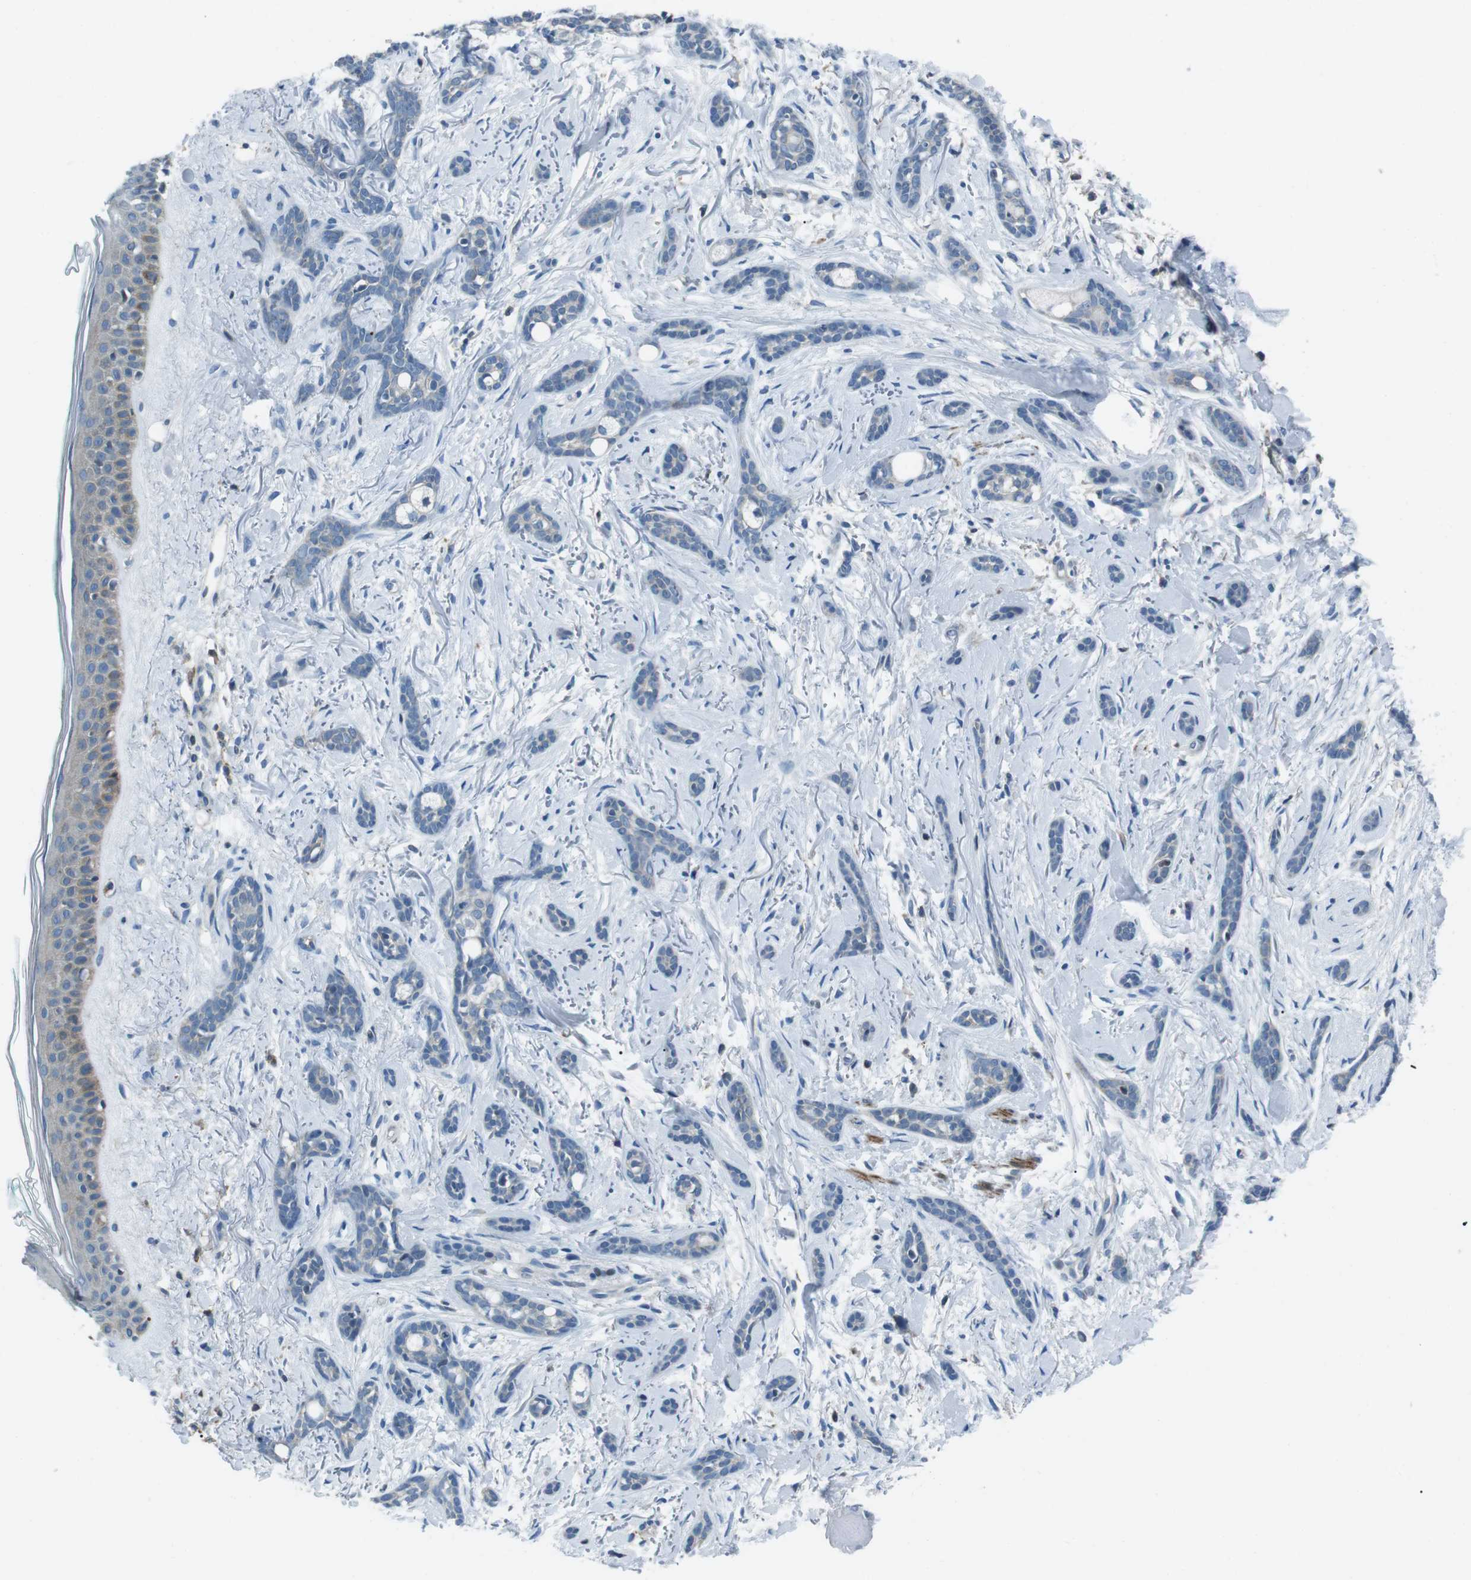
{"staining": {"intensity": "negative", "quantity": "none", "location": "none"}, "tissue": "skin cancer", "cell_type": "Tumor cells", "image_type": "cancer", "snomed": [{"axis": "morphology", "description": "Basal cell carcinoma"}, {"axis": "morphology", "description": "Adnexal tumor, benign"}, {"axis": "topography", "description": "Skin"}], "caption": "High magnification brightfield microscopy of skin benign adnexal tumor stained with DAB (brown) and counterstained with hematoxylin (blue): tumor cells show no significant expression.", "gene": "ARVCF", "patient": {"sex": "female", "age": 42}}